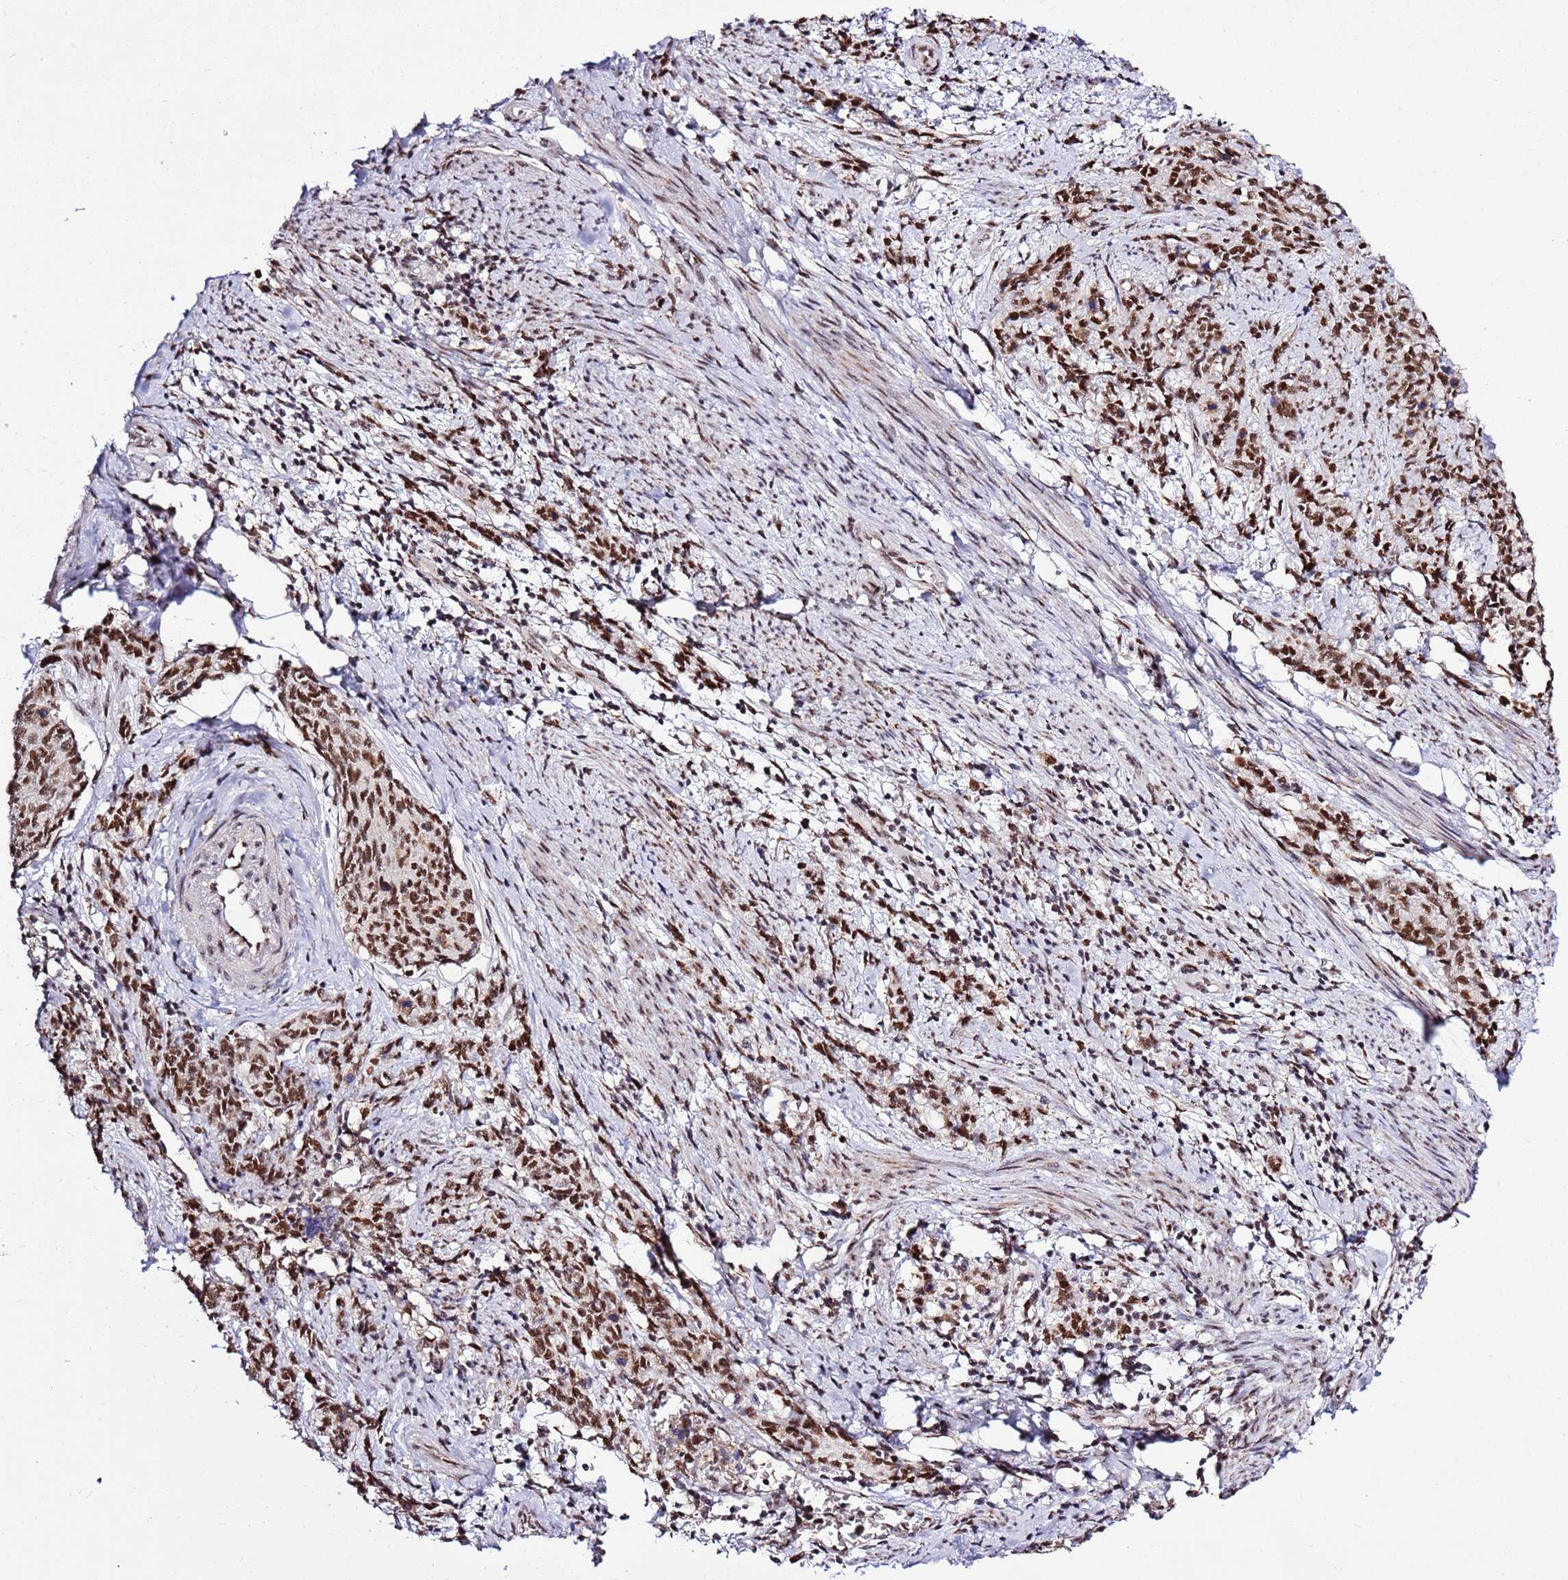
{"staining": {"intensity": "strong", "quantity": ">75%", "location": "nuclear"}, "tissue": "cervical cancer", "cell_type": "Tumor cells", "image_type": "cancer", "snomed": [{"axis": "morphology", "description": "Squamous cell carcinoma, NOS"}, {"axis": "topography", "description": "Cervix"}], "caption": "The photomicrograph reveals immunohistochemical staining of cervical squamous cell carcinoma. There is strong nuclear expression is identified in about >75% of tumor cells.", "gene": "AKAP8L", "patient": {"sex": "female", "age": 60}}